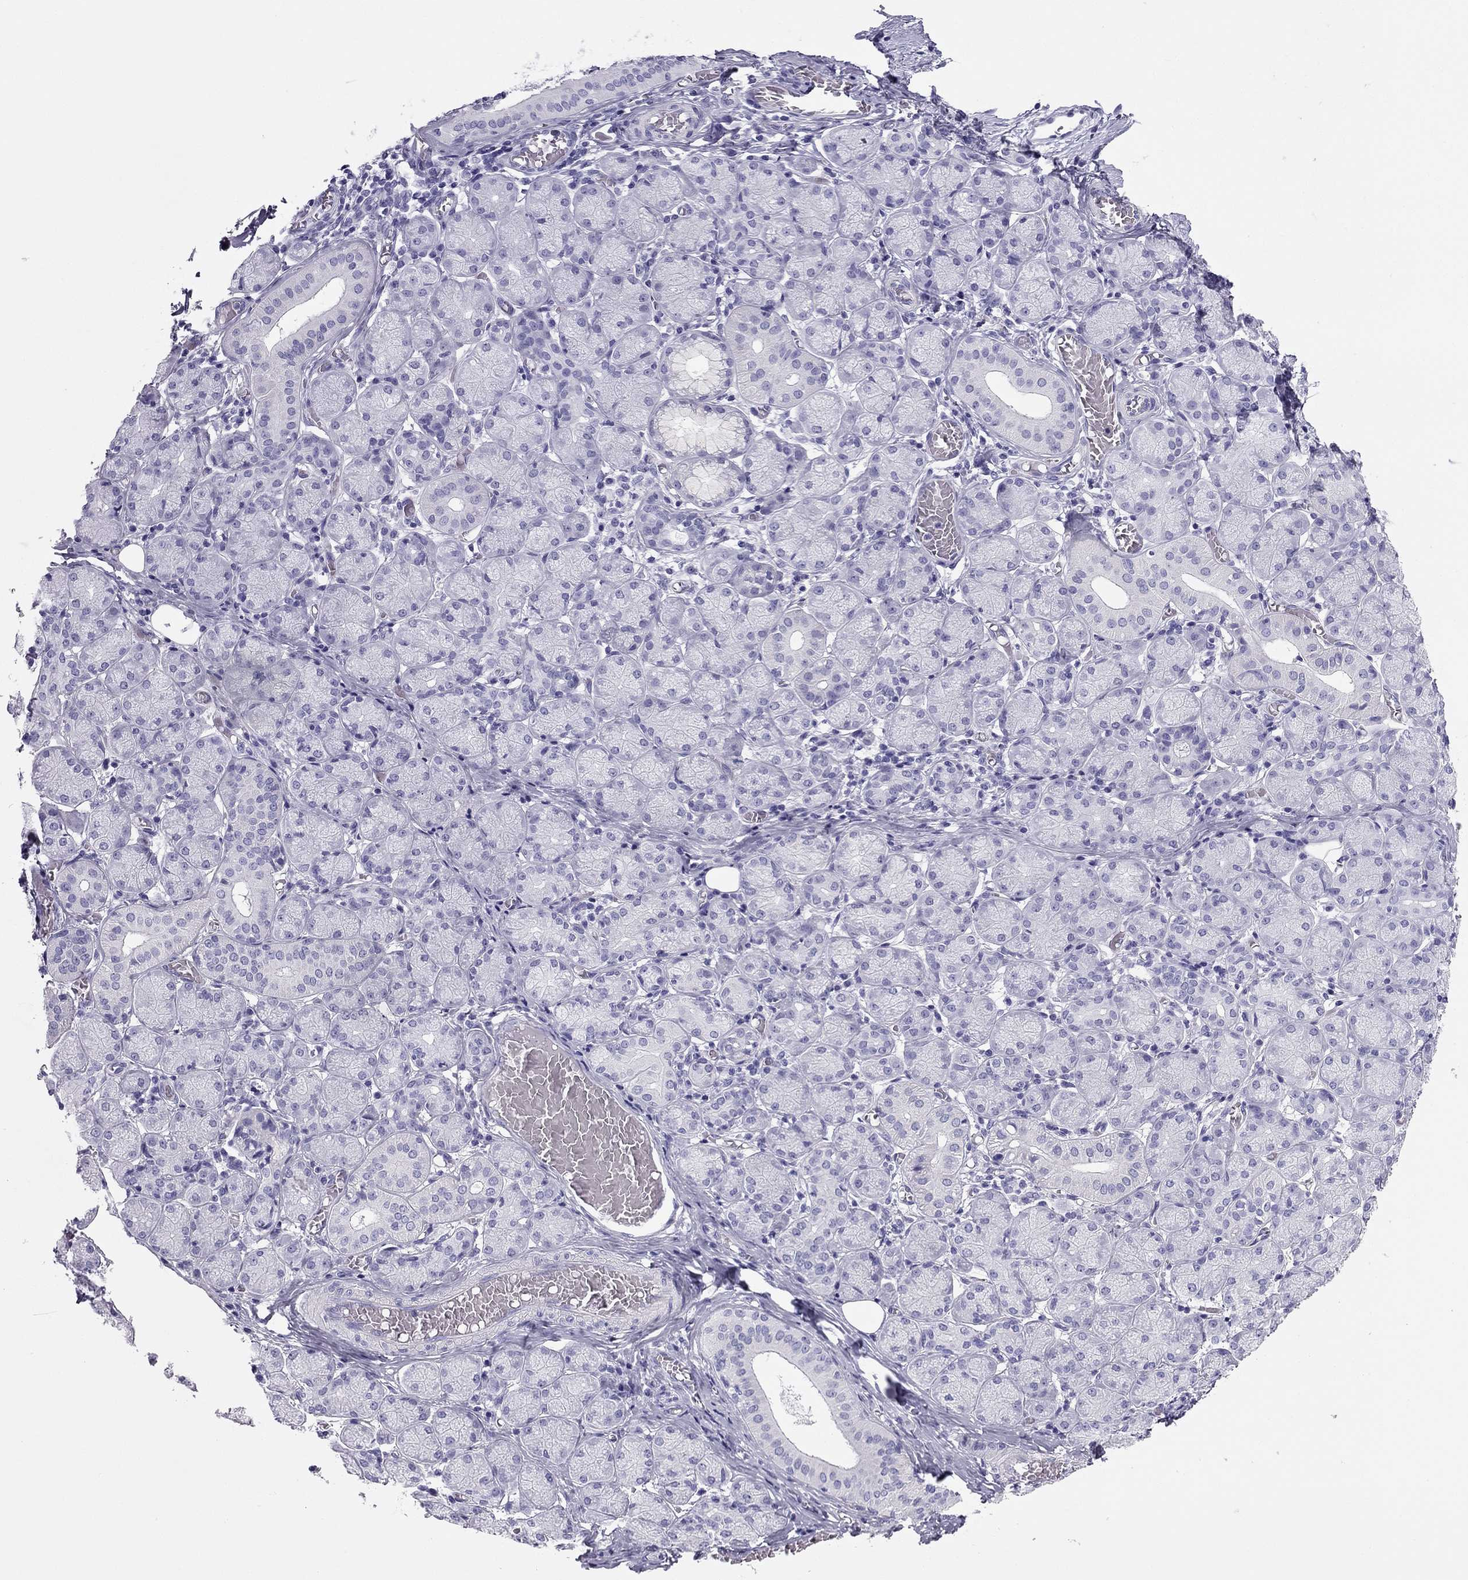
{"staining": {"intensity": "negative", "quantity": "none", "location": "none"}, "tissue": "salivary gland", "cell_type": "Glandular cells", "image_type": "normal", "snomed": [{"axis": "morphology", "description": "Normal tissue, NOS"}, {"axis": "topography", "description": "Salivary gland"}, {"axis": "topography", "description": "Peripheral nerve tissue"}], "caption": "Protein analysis of normal salivary gland reveals no significant positivity in glandular cells.", "gene": "PDE6A", "patient": {"sex": "female", "age": 24}}